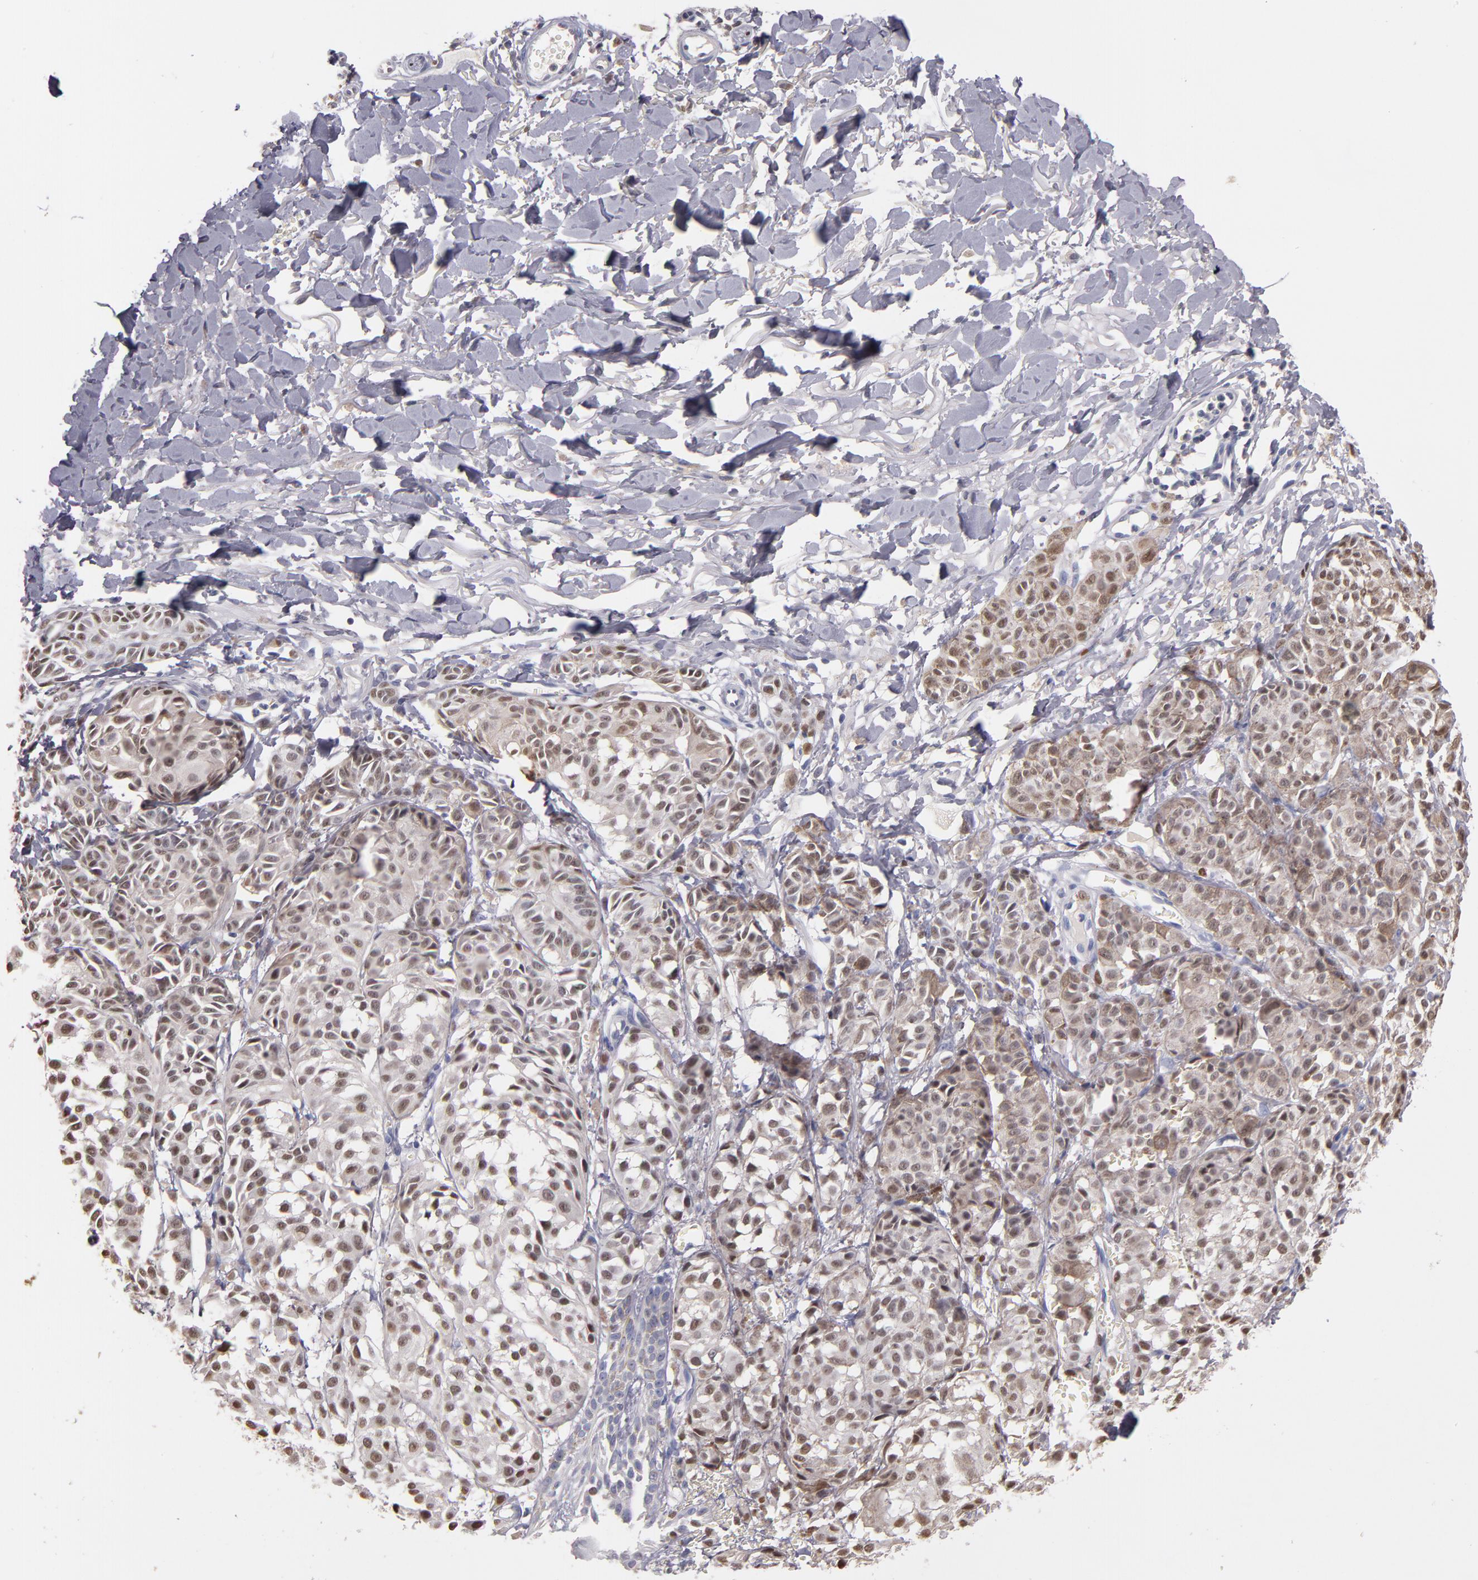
{"staining": {"intensity": "moderate", "quantity": ">75%", "location": "nuclear"}, "tissue": "melanoma", "cell_type": "Tumor cells", "image_type": "cancer", "snomed": [{"axis": "morphology", "description": "Malignant melanoma, NOS"}, {"axis": "topography", "description": "Skin"}], "caption": "Malignant melanoma stained with DAB immunohistochemistry displays medium levels of moderate nuclear staining in about >75% of tumor cells.", "gene": "SOX10", "patient": {"sex": "male", "age": 76}}